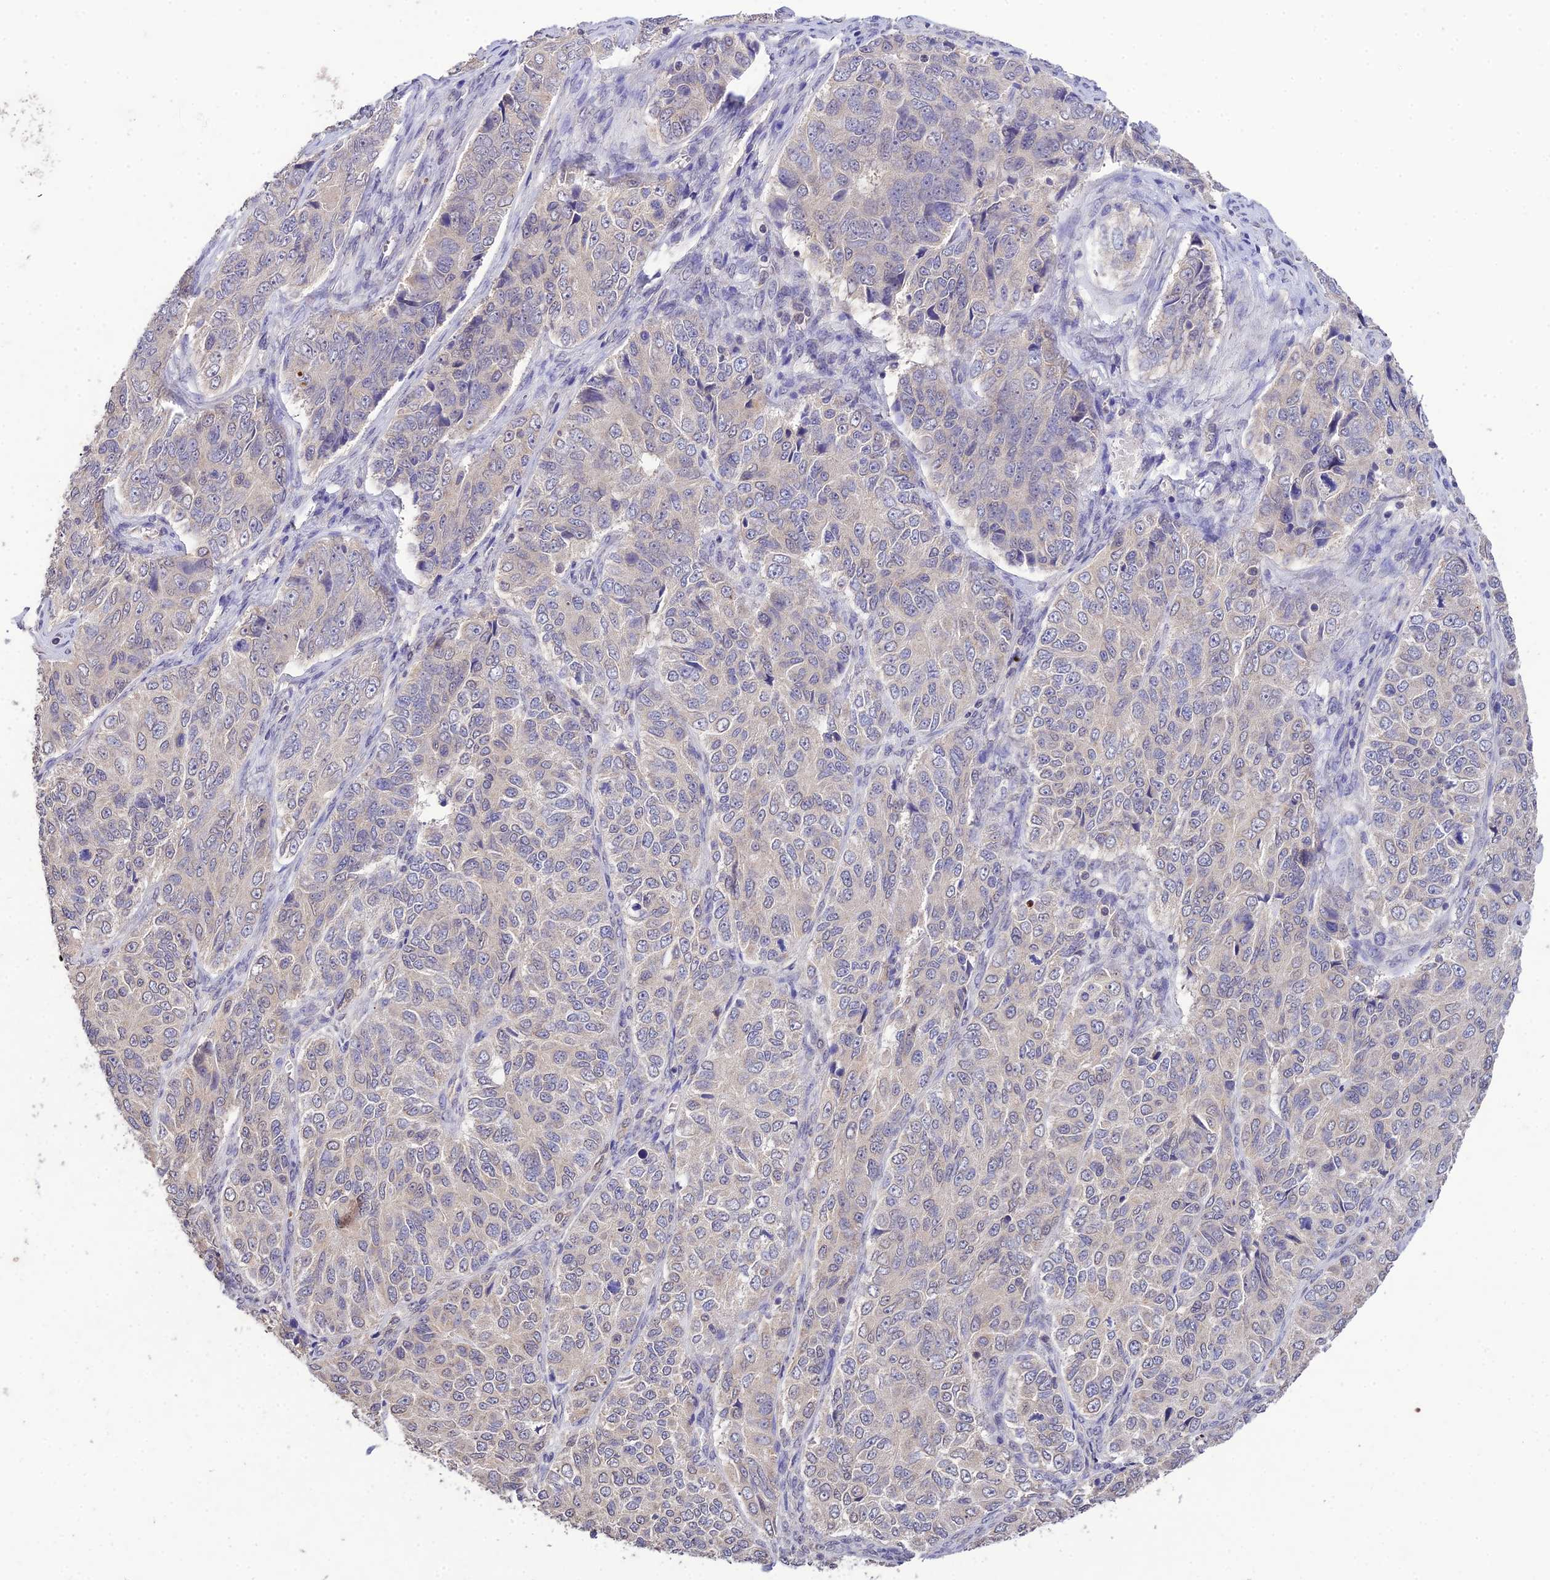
{"staining": {"intensity": "negative", "quantity": "none", "location": "none"}, "tissue": "ovarian cancer", "cell_type": "Tumor cells", "image_type": "cancer", "snomed": [{"axis": "morphology", "description": "Carcinoma, endometroid"}, {"axis": "topography", "description": "Ovary"}], "caption": "Immunohistochemistry of ovarian cancer (endometroid carcinoma) exhibits no staining in tumor cells. (Brightfield microscopy of DAB IHC at high magnification).", "gene": "PGK1", "patient": {"sex": "female", "age": 51}}